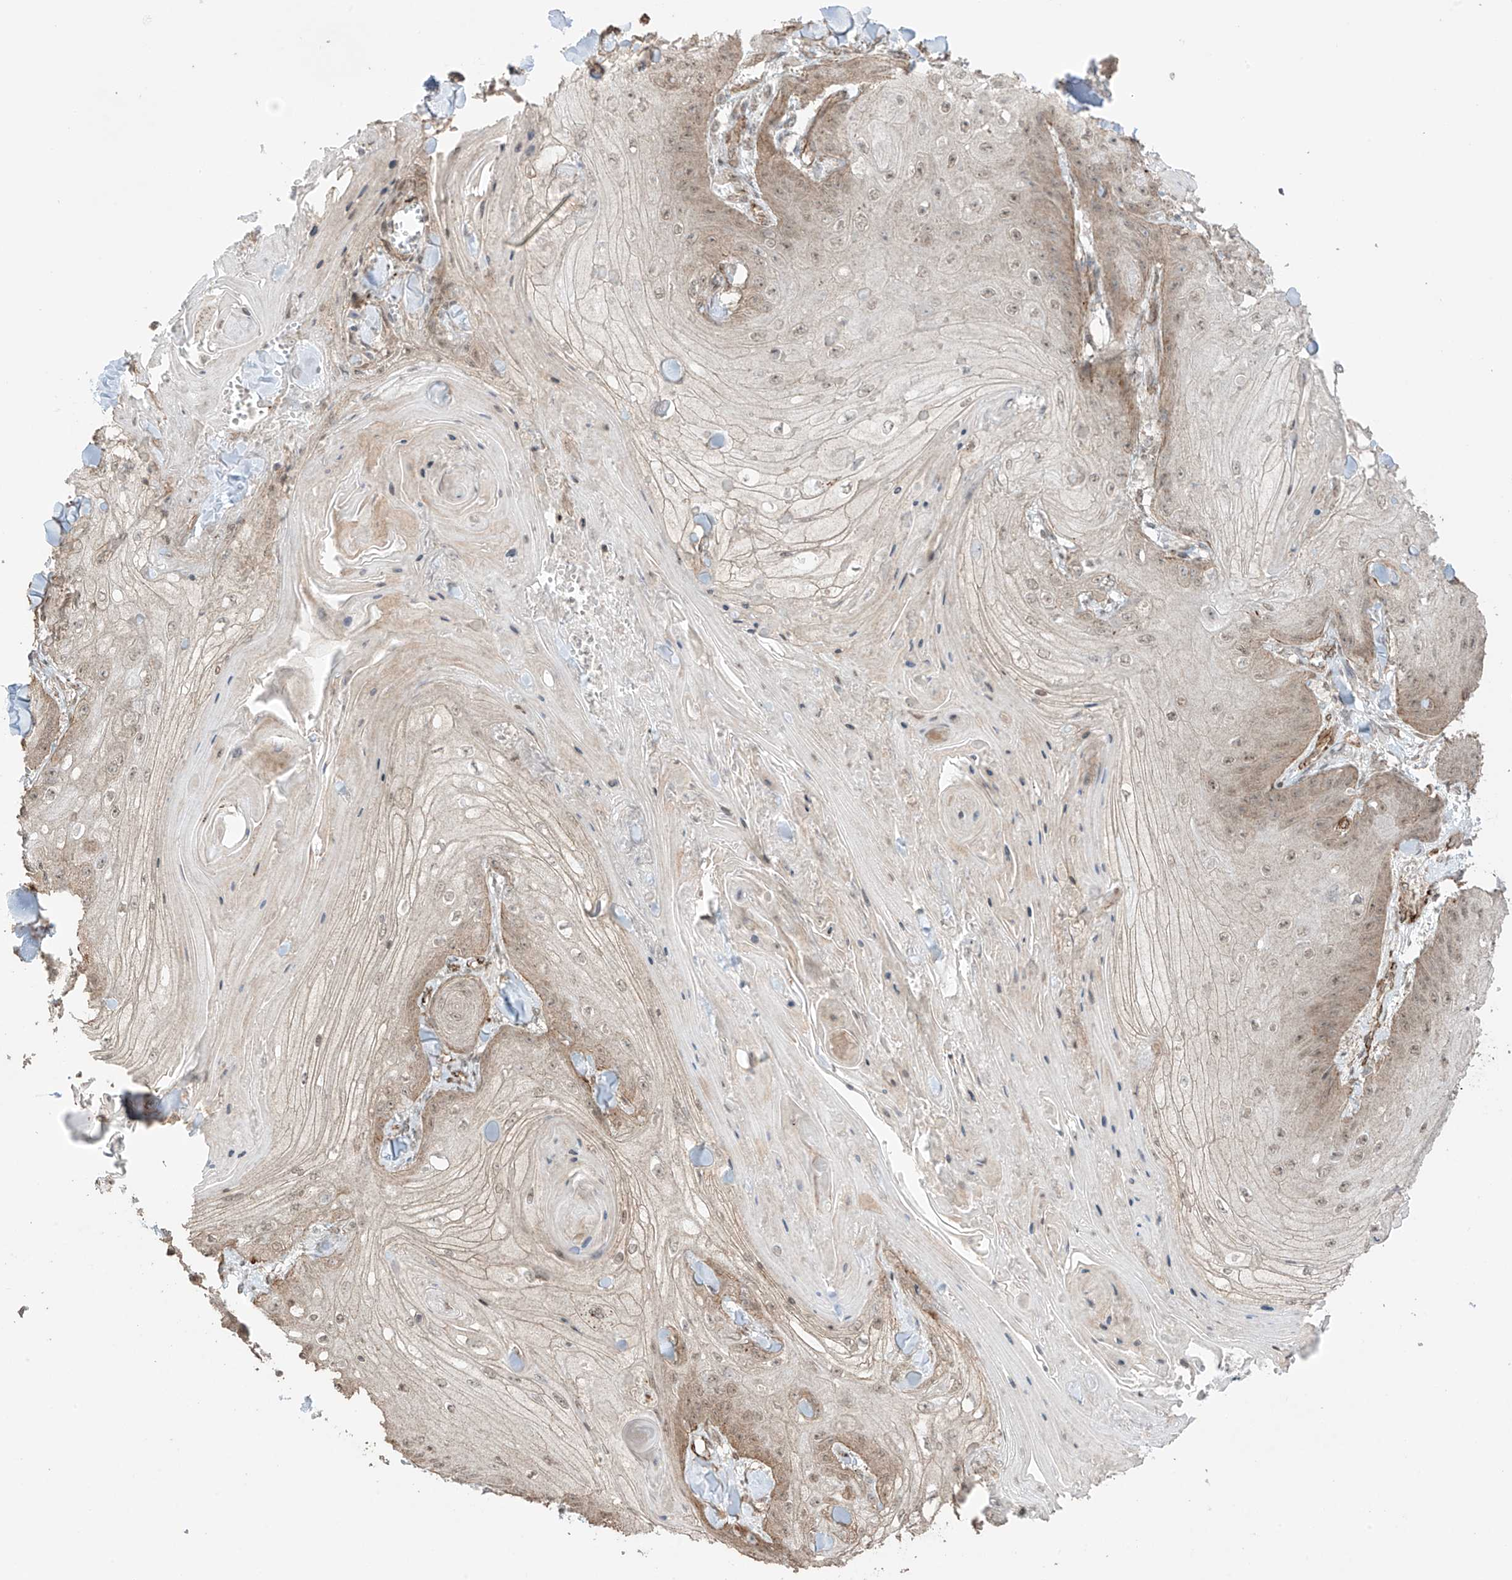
{"staining": {"intensity": "weak", "quantity": "25%-75%", "location": "cytoplasmic/membranous,nuclear"}, "tissue": "skin cancer", "cell_type": "Tumor cells", "image_type": "cancer", "snomed": [{"axis": "morphology", "description": "Squamous cell carcinoma, NOS"}, {"axis": "topography", "description": "Skin"}], "caption": "A histopathology image of squamous cell carcinoma (skin) stained for a protein reveals weak cytoplasmic/membranous and nuclear brown staining in tumor cells. The staining was performed using DAB (3,3'-diaminobenzidine) to visualize the protein expression in brown, while the nuclei were stained in blue with hematoxylin (Magnification: 20x).", "gene": "TTLL5", "patient": {"sex": "male", "age": 74}}